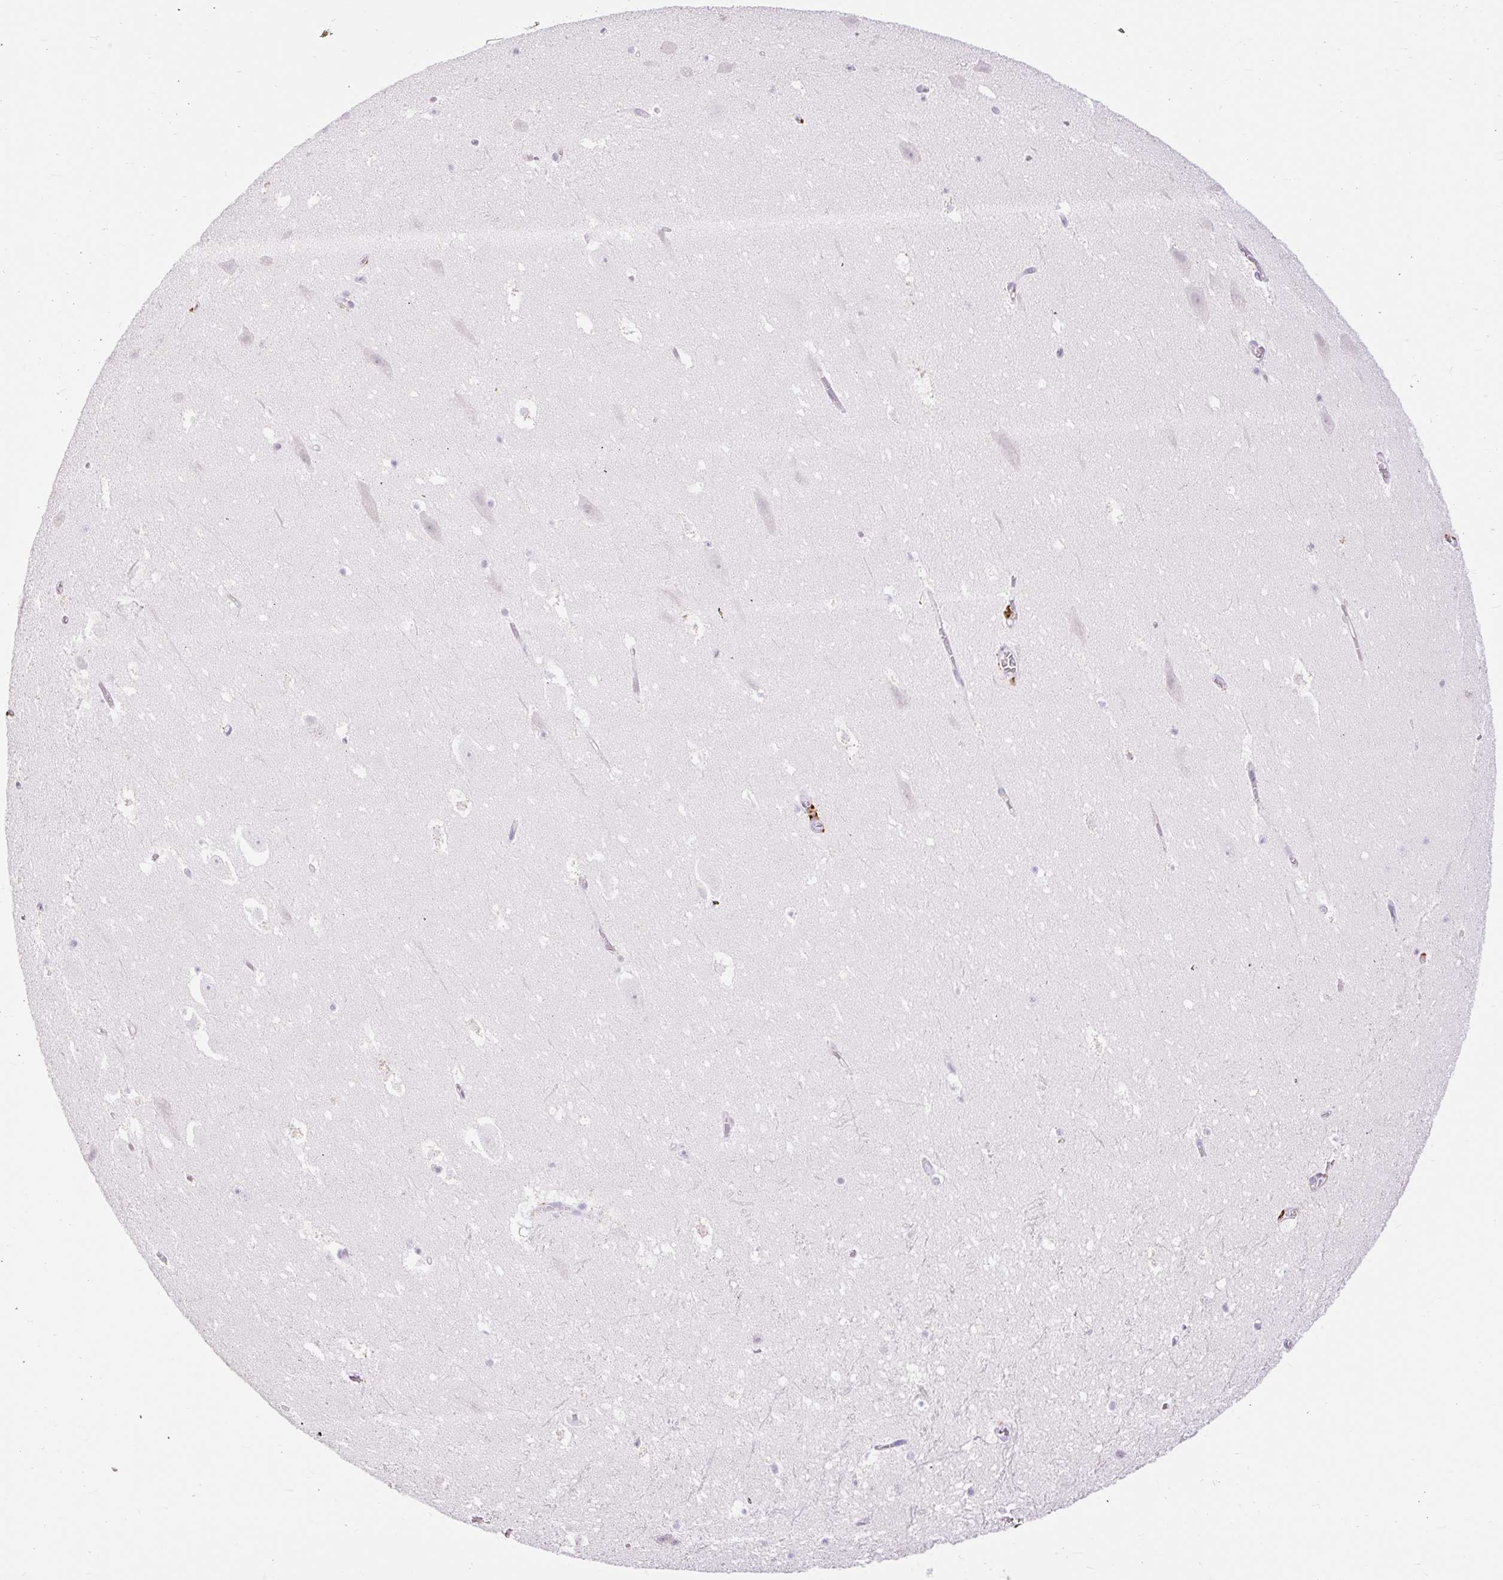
{"staining": {"intensity": "negative", "quantity": "none", "location": "none"}, "tissue": "hippocampus", "cell_type": "Glial cells", "image_type": "normal", "snomed": [{"axis": "morphology", "description": "Normal tissue, NOS"}, {"axis": "topography", "description": "Hippocampus"}], "caption": "A high-resolution histopathology image shows immunohistochemistry staining of normal hippocampus, which exhibits no significant expression in glial cells.", "gene": "SIGLEC1", "patient": {"sex": "female", "age": 42}}